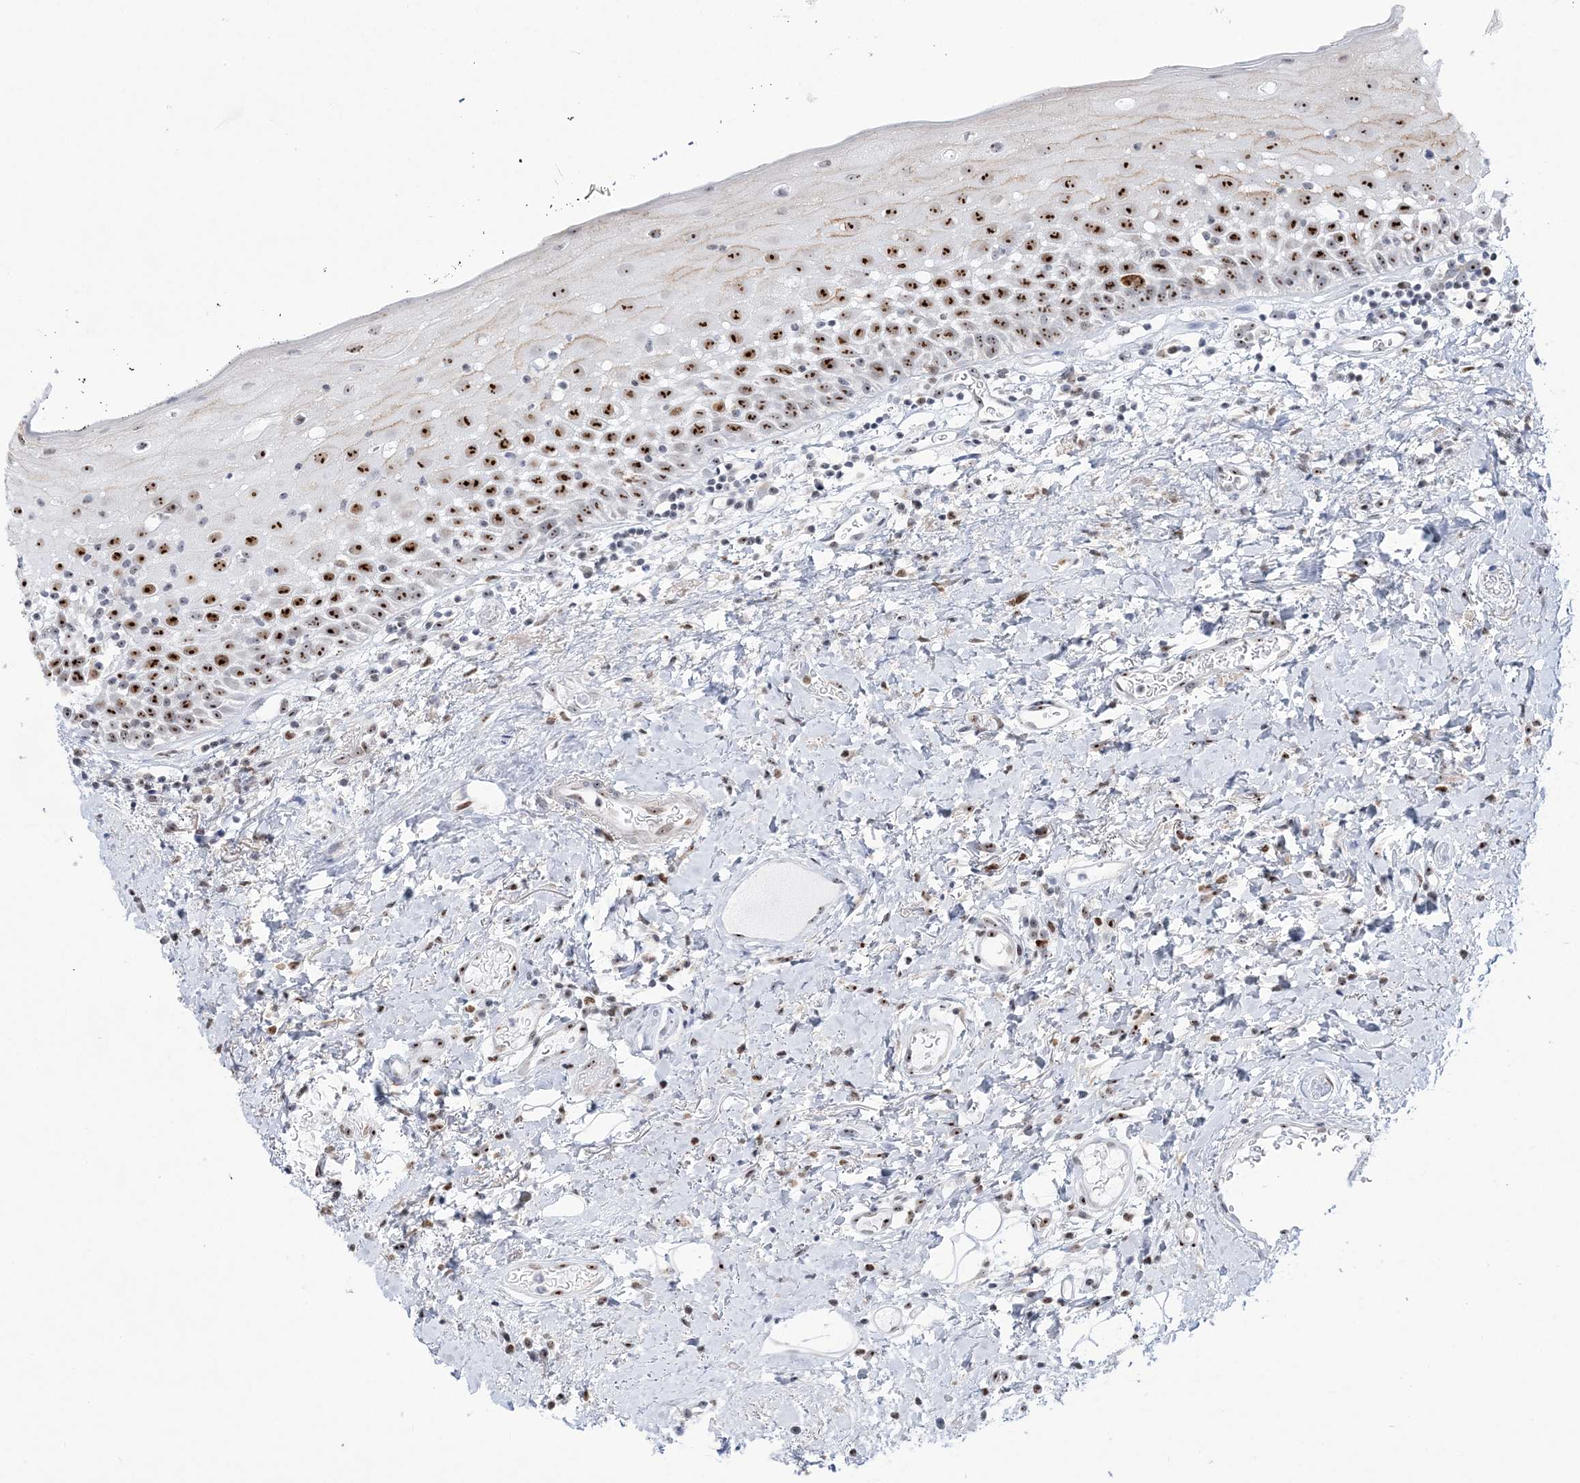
{"staining": {"intensity": "strong", "quantity": ">75%", "location": "nuclear"}, "tissue": "oral mucosa", "cell_type": "Squamous epithelial cells", "image_type": "normal", "snomed": [{"axis": "morphology", "description": "Normal tissue, NOS"}, {"axis": "topography", "description": "Oral tissue"}], "caption": "Protein expression analysis of normal human oral mucosa reveals strong nuclear positivity in about >75% of squamous epithelial cells.", "gene": "DDX21", "patient": {"sex": "male", "age": 74}}